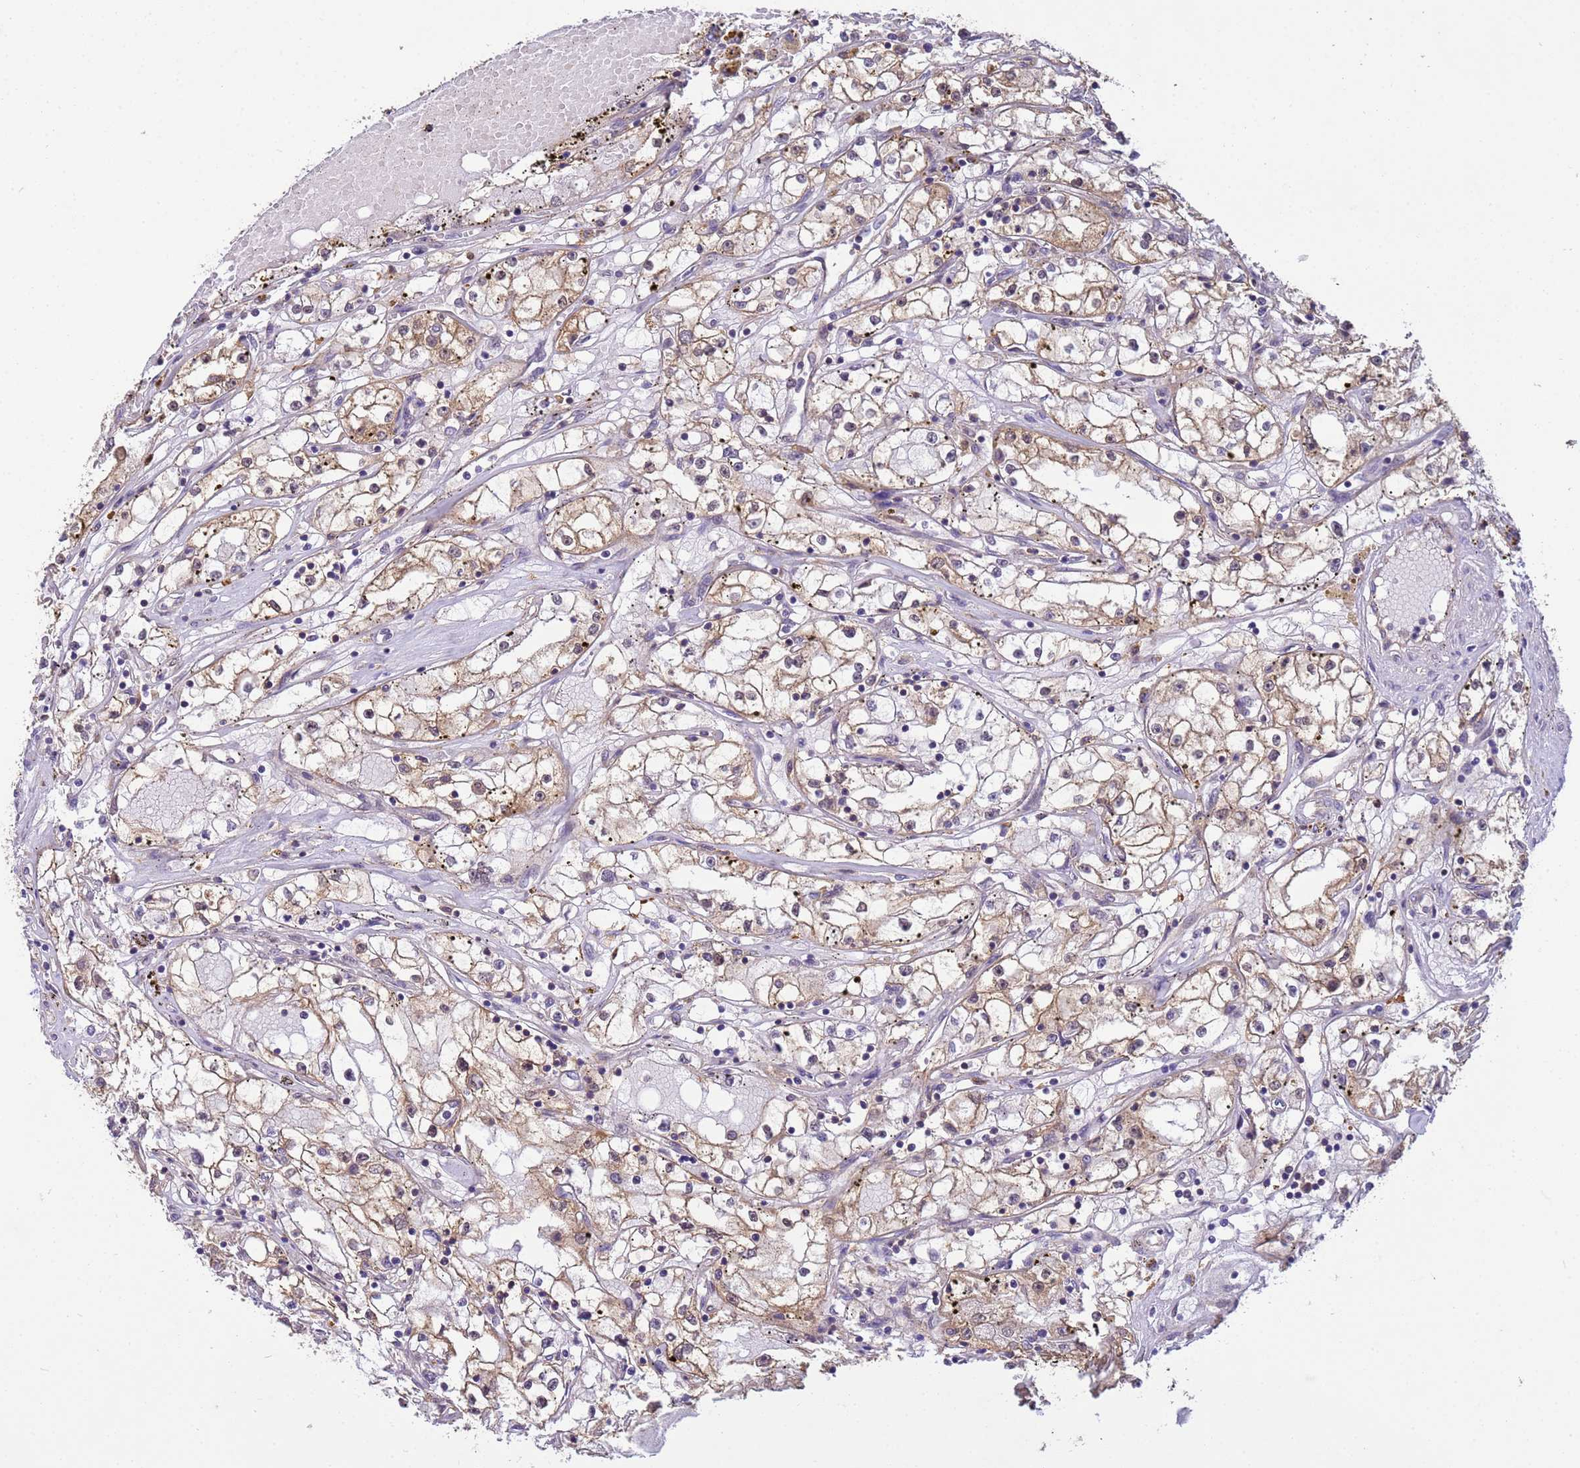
{"staining": {"intensity": "weak", "quantity": ">75%", "location": "cytoplasmic/membranous"}, "tissue": "renal cancer", "cell_type": "Tumor cells", "image_type": "cancer", "snomed": [{"axis": "morphology", "description": "Adenocarcinoma, NOS"}, {"axis": "topography", "description": "Kidney"}], "caption": "Protein analysis of renal adenocarcinoma tissue reveals weak cytoplasmic/membranous positivity in about >75% of tumor cells. (DAB IHC with brightfield microscopy, high magnification).", "gene": "NPEPPS", "patient": {"sex": "male", "age": 56}}